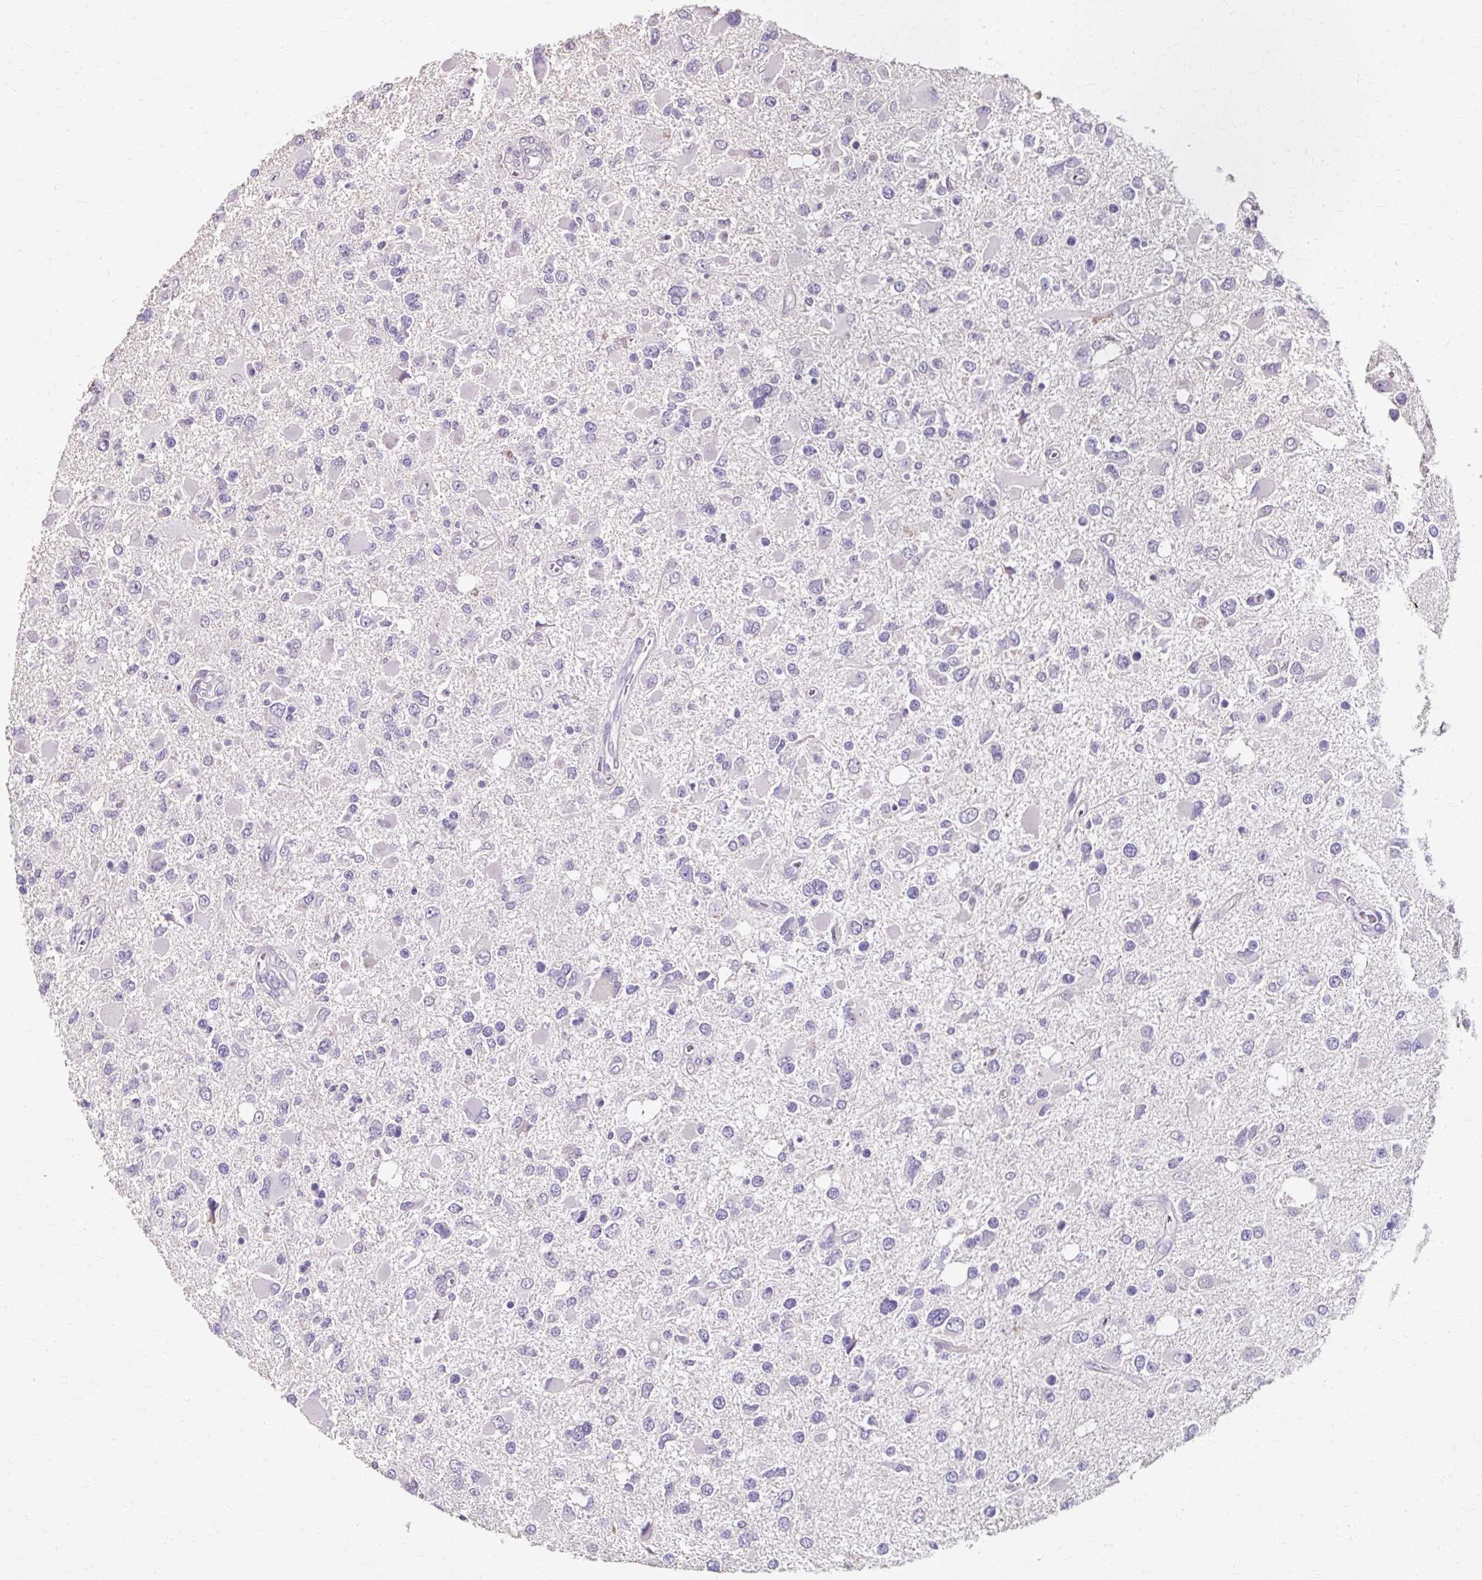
{"staining": {"intensity": "negative", "quantity": "none", "location": "none"}, "tissue": "glioma", "cell_type": "Tumor cells", "image_type": "cancer", "snomed": [{"axis": "morphology", "description": "Glioma, malignant, High grade"}, {"axis": "topography", "description": "Brain"}], "caption": "A histopathology image of glioma stained for a protein displays no brown staining in tumor cells.", "gene": "KLHL24", "patient": {"sex": "male", "age": 53}}